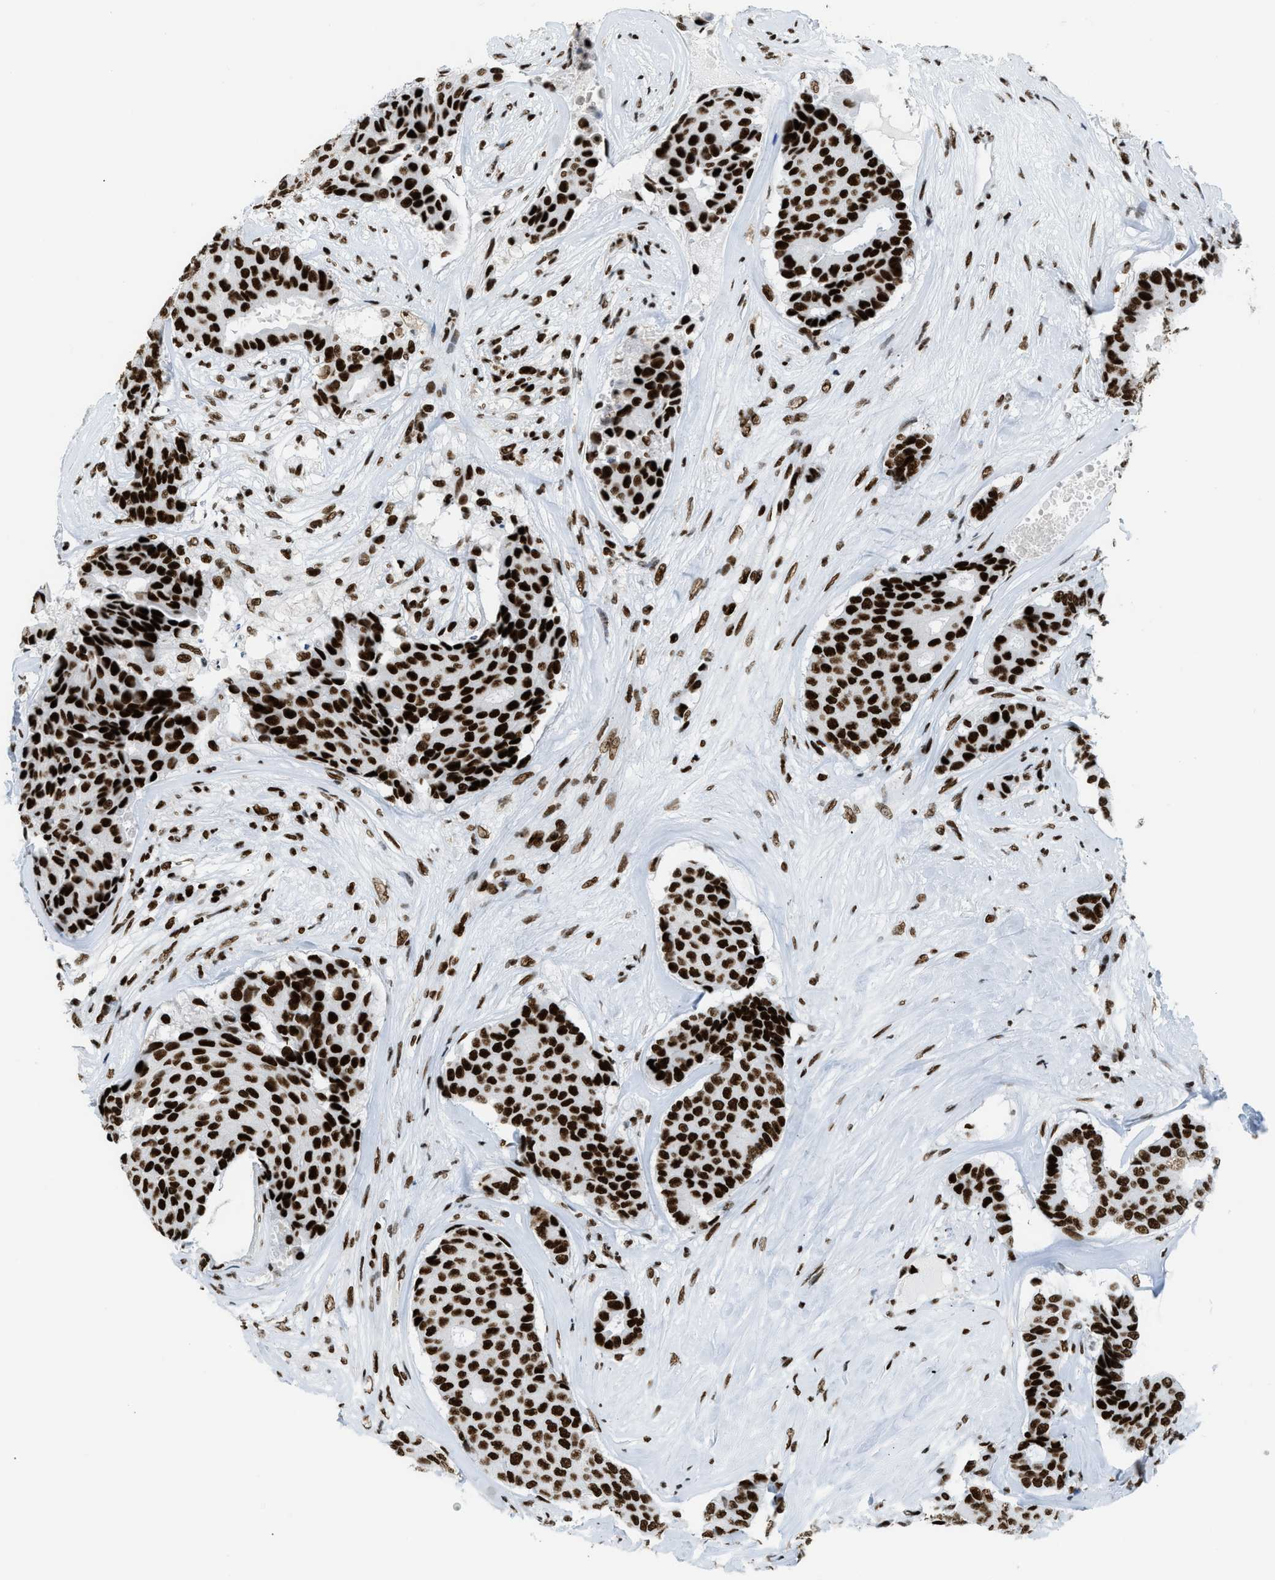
{"staining": {"intensity": "strong", "quantity": ">75%", "location": "nuclear"}, "tissue": "breast cancer", "cell_type": "Tumor cells", "image_type": "cancer", "snomed": [{"axis": "morphology", "description": "Duct carcinoma"}, {"axis": "topography", "description": "Breast"}], "caption": "The immunohistochemical stain labels strong nuclear expression in tumor cells of breast cancer (intraductal carcinoma) tissue.", "gene": "PIF1", "patient": {"sex": "female", "age": 75}}